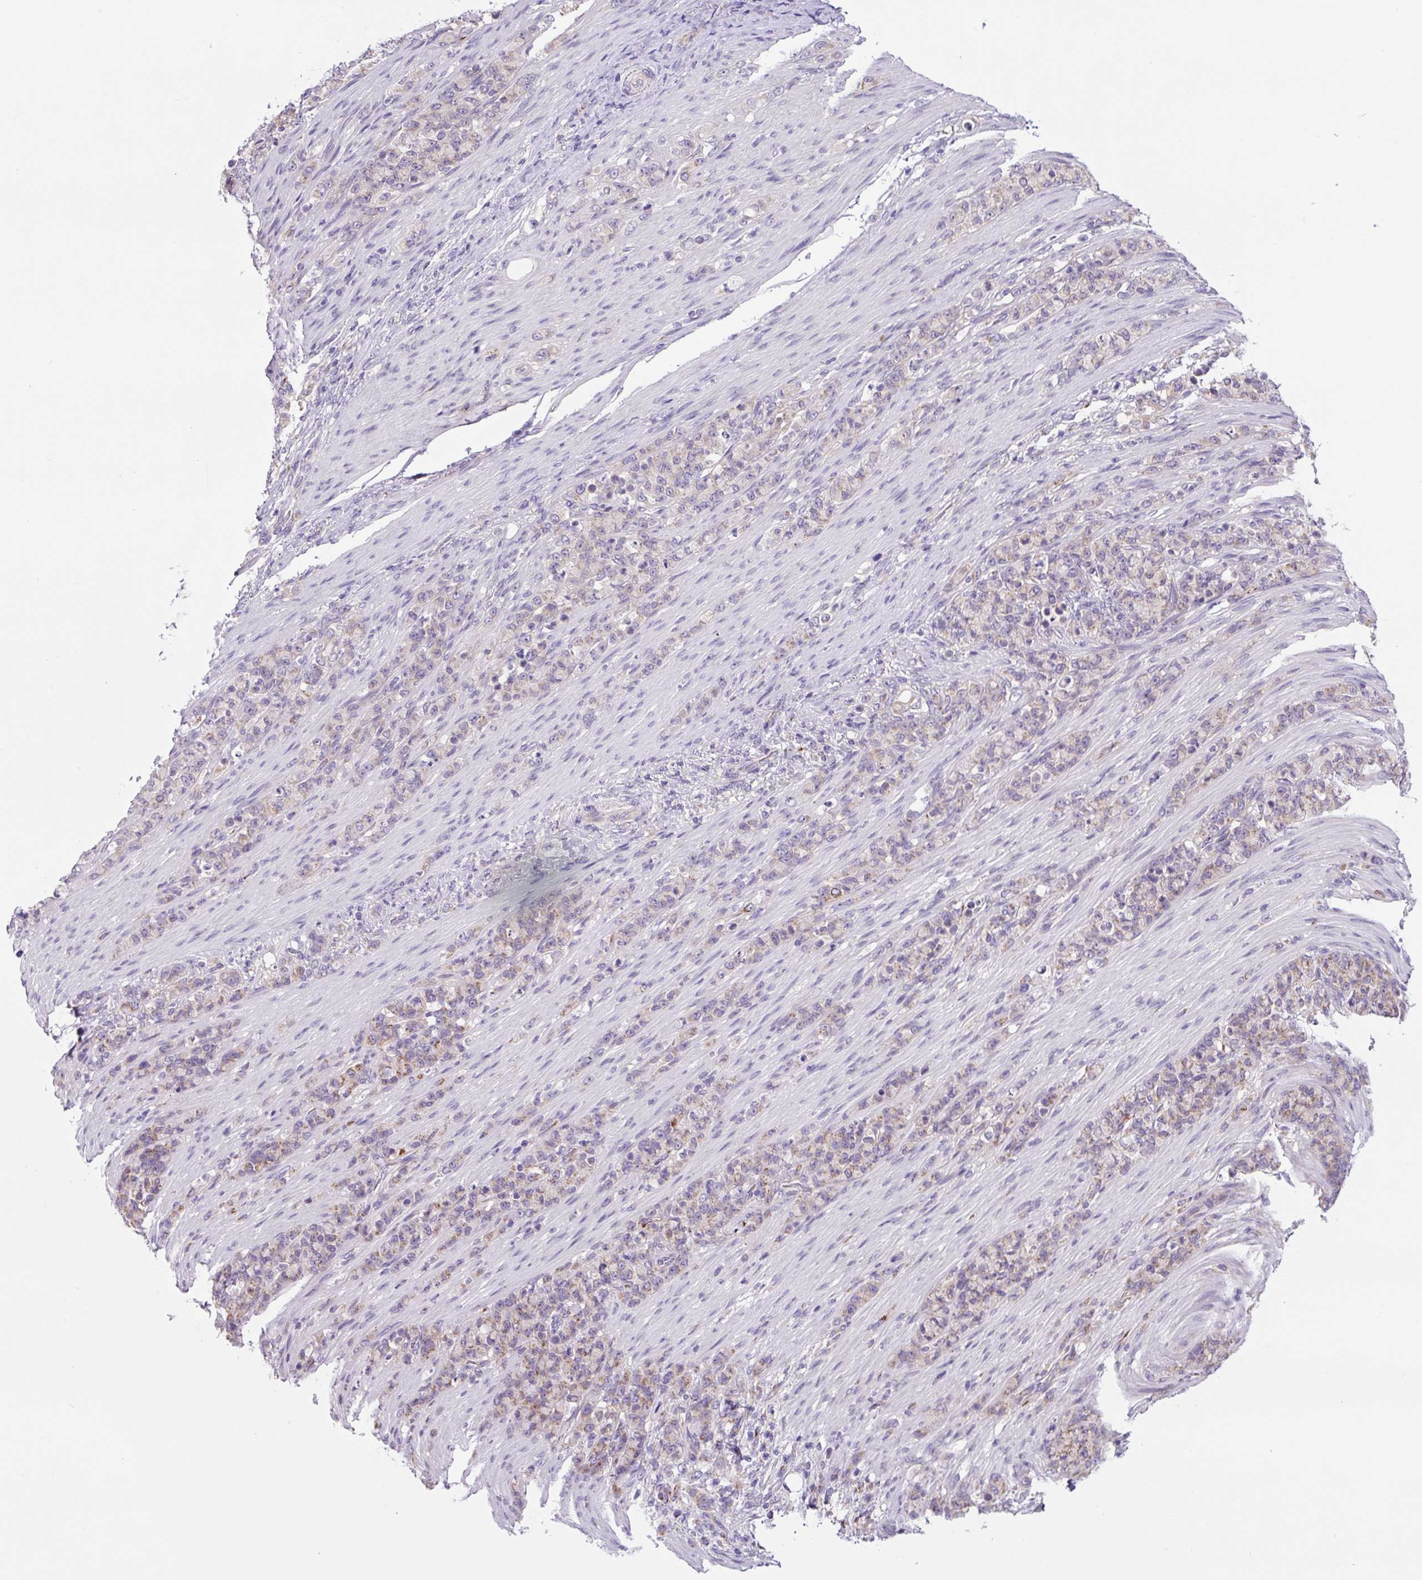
{"staining": {"intensity": "weak", "quantity": "25%-75%", "location": "cytoplasmic/membranous"}, "tissue": "stomach cancer", "cell_type": "Tumor cells", "image_type": "cancer", "snomed": [{"axis": "morphology", "description": "Adenocarcinoma, NOS"}, {"axis": "topography", "description": "Stomach"}], "caption": "Stomach cancer was stained to show a protein in brown. There is low levels of weak cytoplasmic/membranous positivity in approximately 25%-75% of tumor cells.", "gene": "GORASP1", "patient": {"sex": "female", "age": 79}}